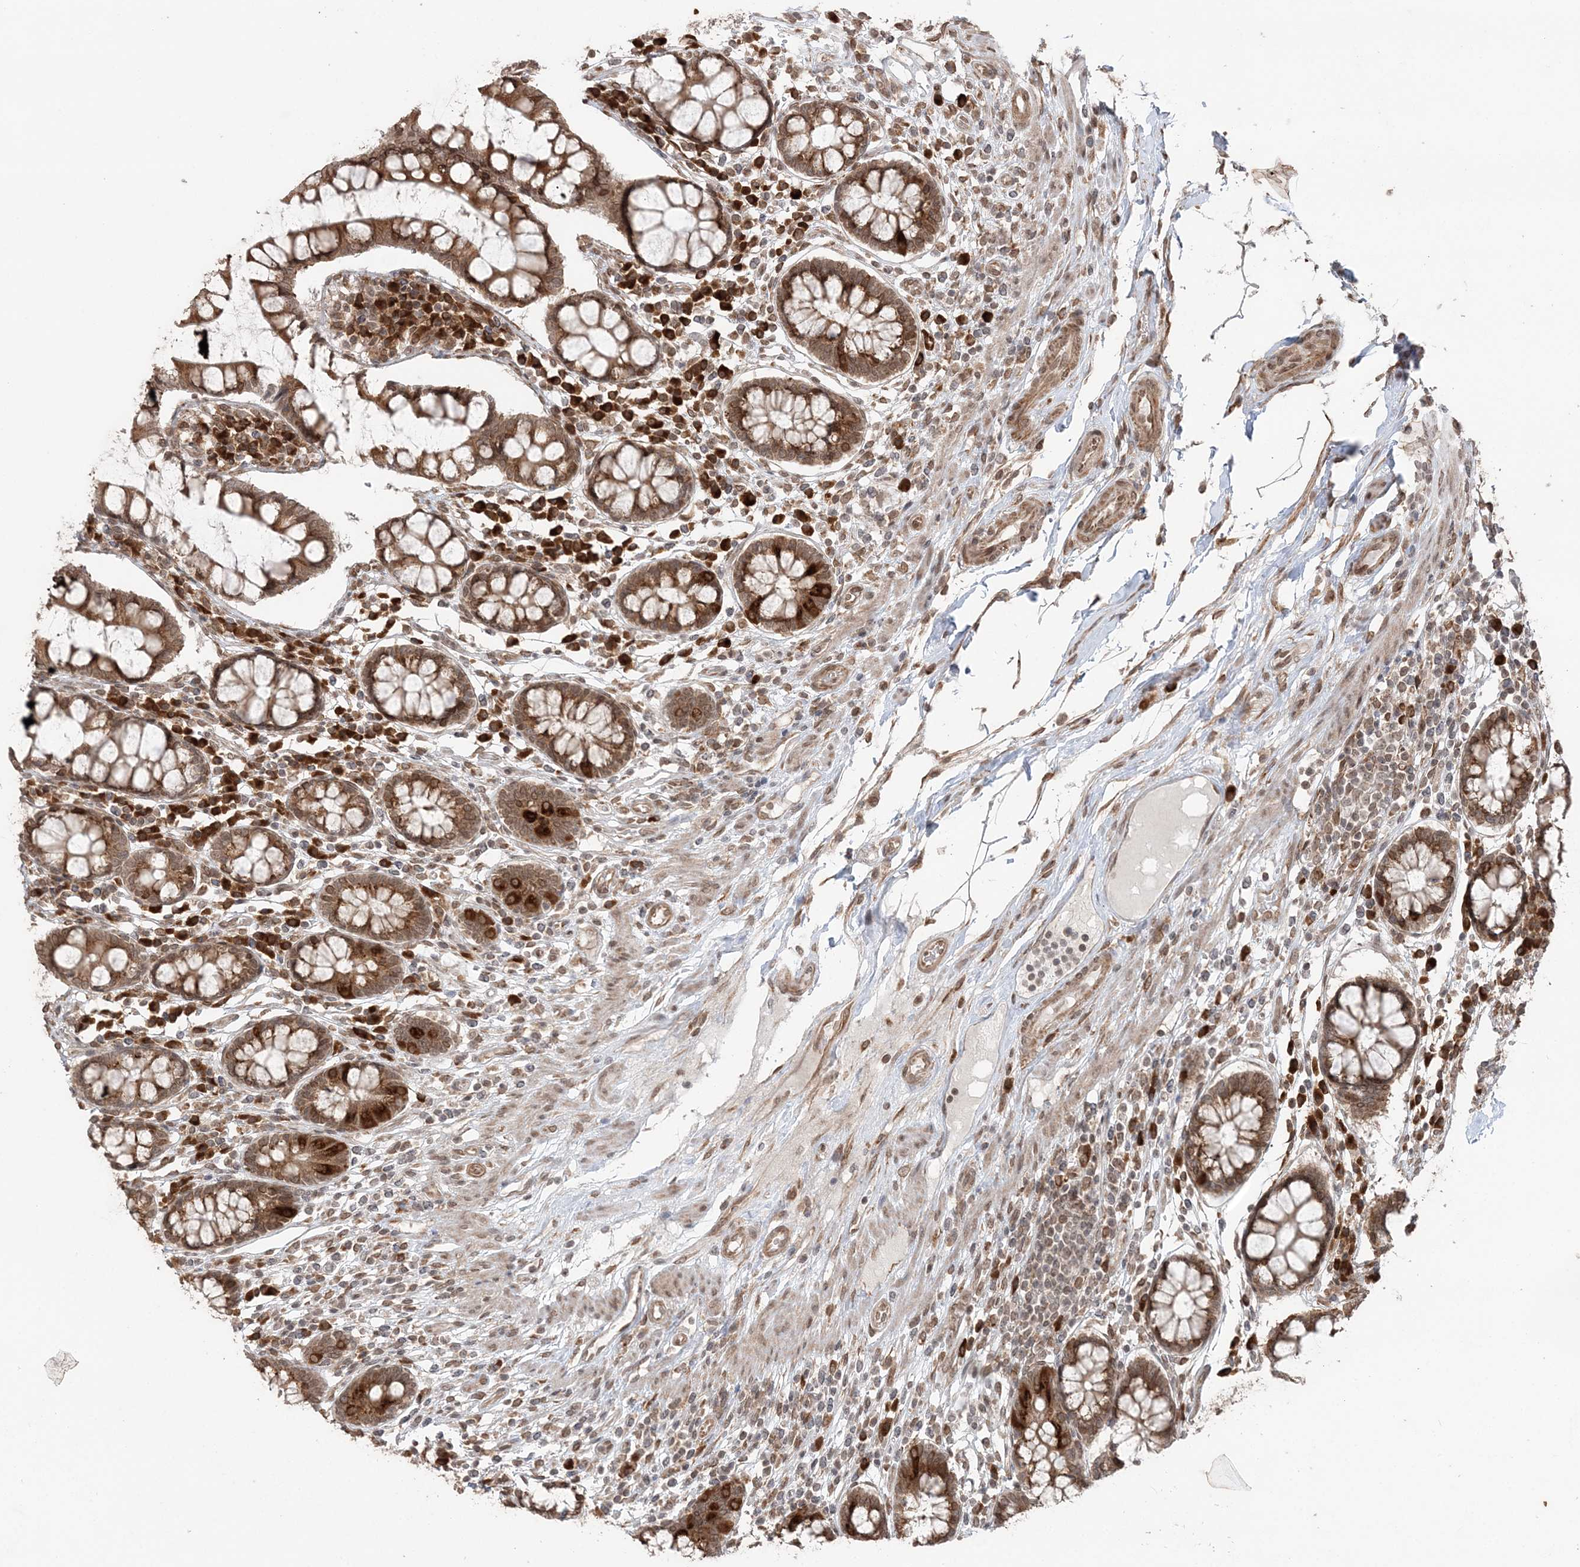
{"staining": {"intensity": "moderate", "quantity": "25%-75%", "location": "cytoplasmic/membranous"}, "tissue": "colon", "cell_type": "Endothelial cells", "image_type": "normal", "snomed": [{"axis": "morphology", "description": "Normal tissue, NOS"}, {"axis": "topography", "description": "Colon"}], "caption": "Brown immunohistochemical staining in benign colon demonstrates moderate cytoplasmic/membranous expression in about 25%-75% of endothelial cells. (DAB (3,3'-diaminobenzidine) IHC, brown staining for protein, blue staining for nuclei).", "gene": "TMED10", "patient": {"sex": "female", "age": 79}}